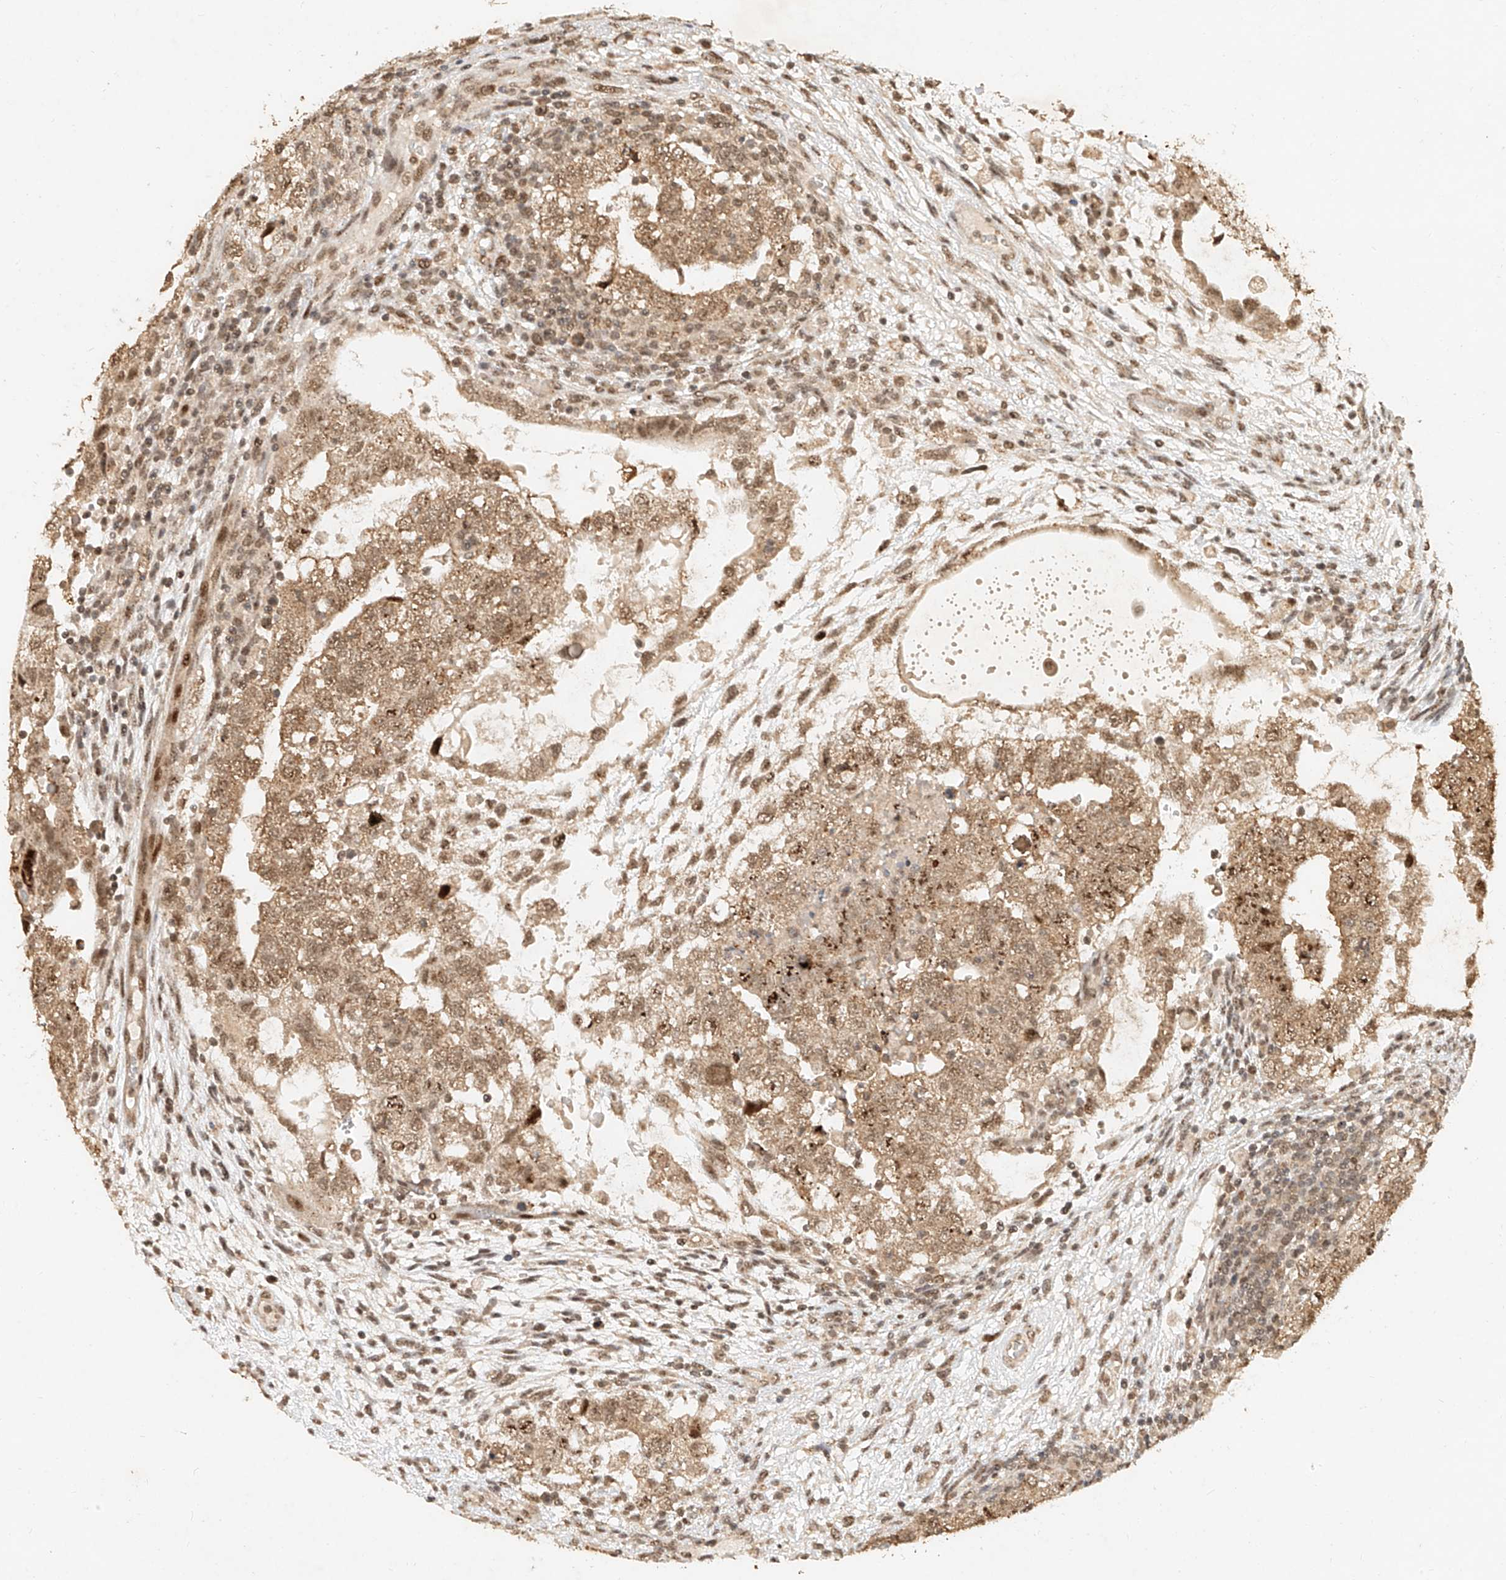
{"staining": {"intensity": "moderate", "quantity": ">75%", "location": "cytoplasmic/membranous,nuclear"}, "tissue": "testis cancer", "cell_type": "Tumor cells", "image_type": "cancer", "snomed": [{"axis": "morphology", "description": "Carcinoma, Embryonal, NOS"}, {"axis": "topography", "description": "Testis"}], "caption": "A brown stain labels moderate cytoplasmic/membranous and nuclear expression of a protein in human testis cancer tumor cells.", "gene": "CXorf58", "patient": {"sex": "male", "age": 37}}